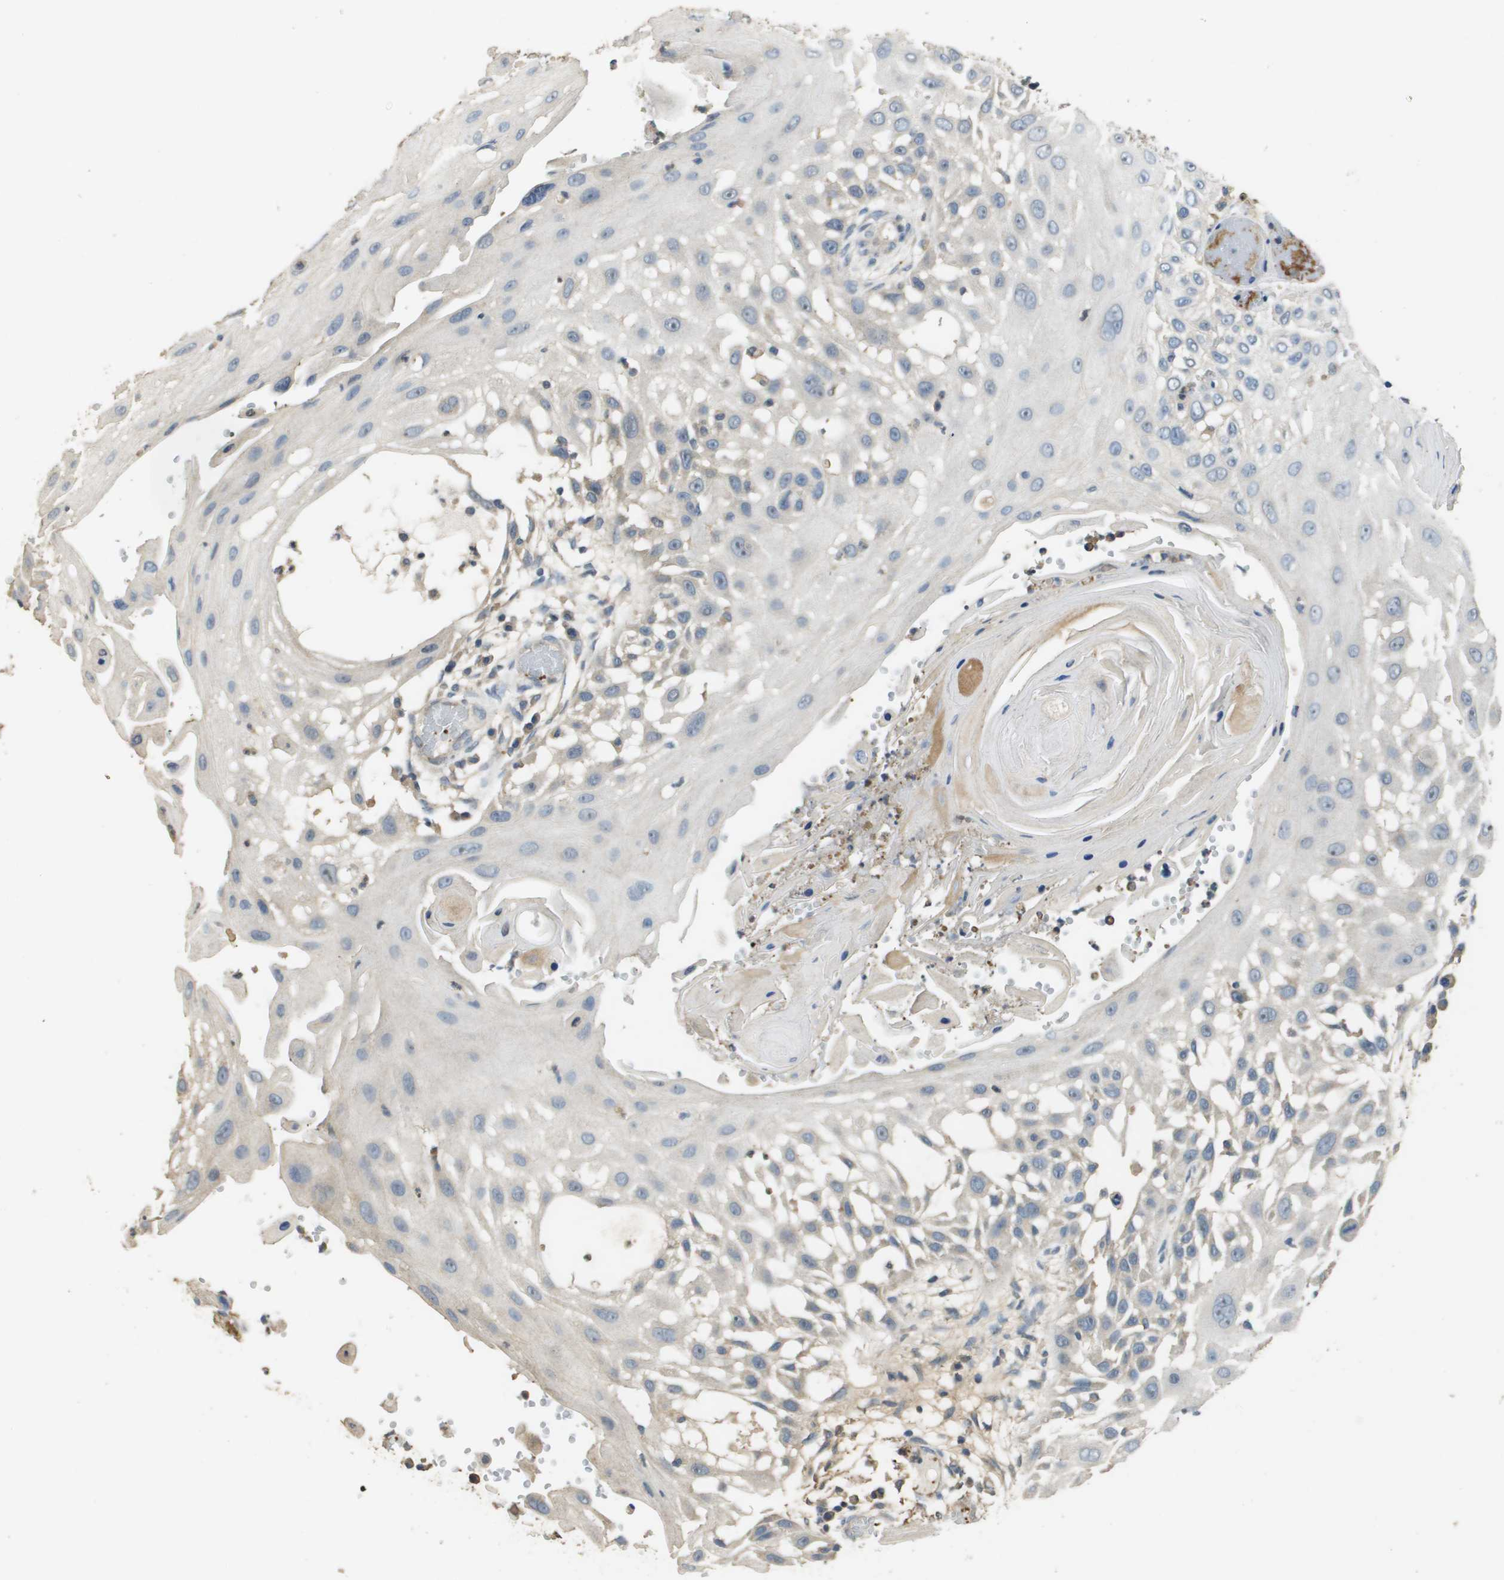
{"staining": {"intensity": "negative", "quantity": "none", "location": "none"}, "tissue": "skin cancer", "cell_type": "Tumor cells", "image_type": "cancer", "snomed": [{"axis": "morphology", "description": "Squamous cell carcinoma, NOS"}, {"axis": "topography", "description": "Skin"}], "caption": "IHC photomicrograph of human skin squamous cell carcinoma stained for a protein (brown), which demonstrates no positivity in tumor cells.", "gene": "RAB27B", "patient": {"sex": "female", "age": 44}}